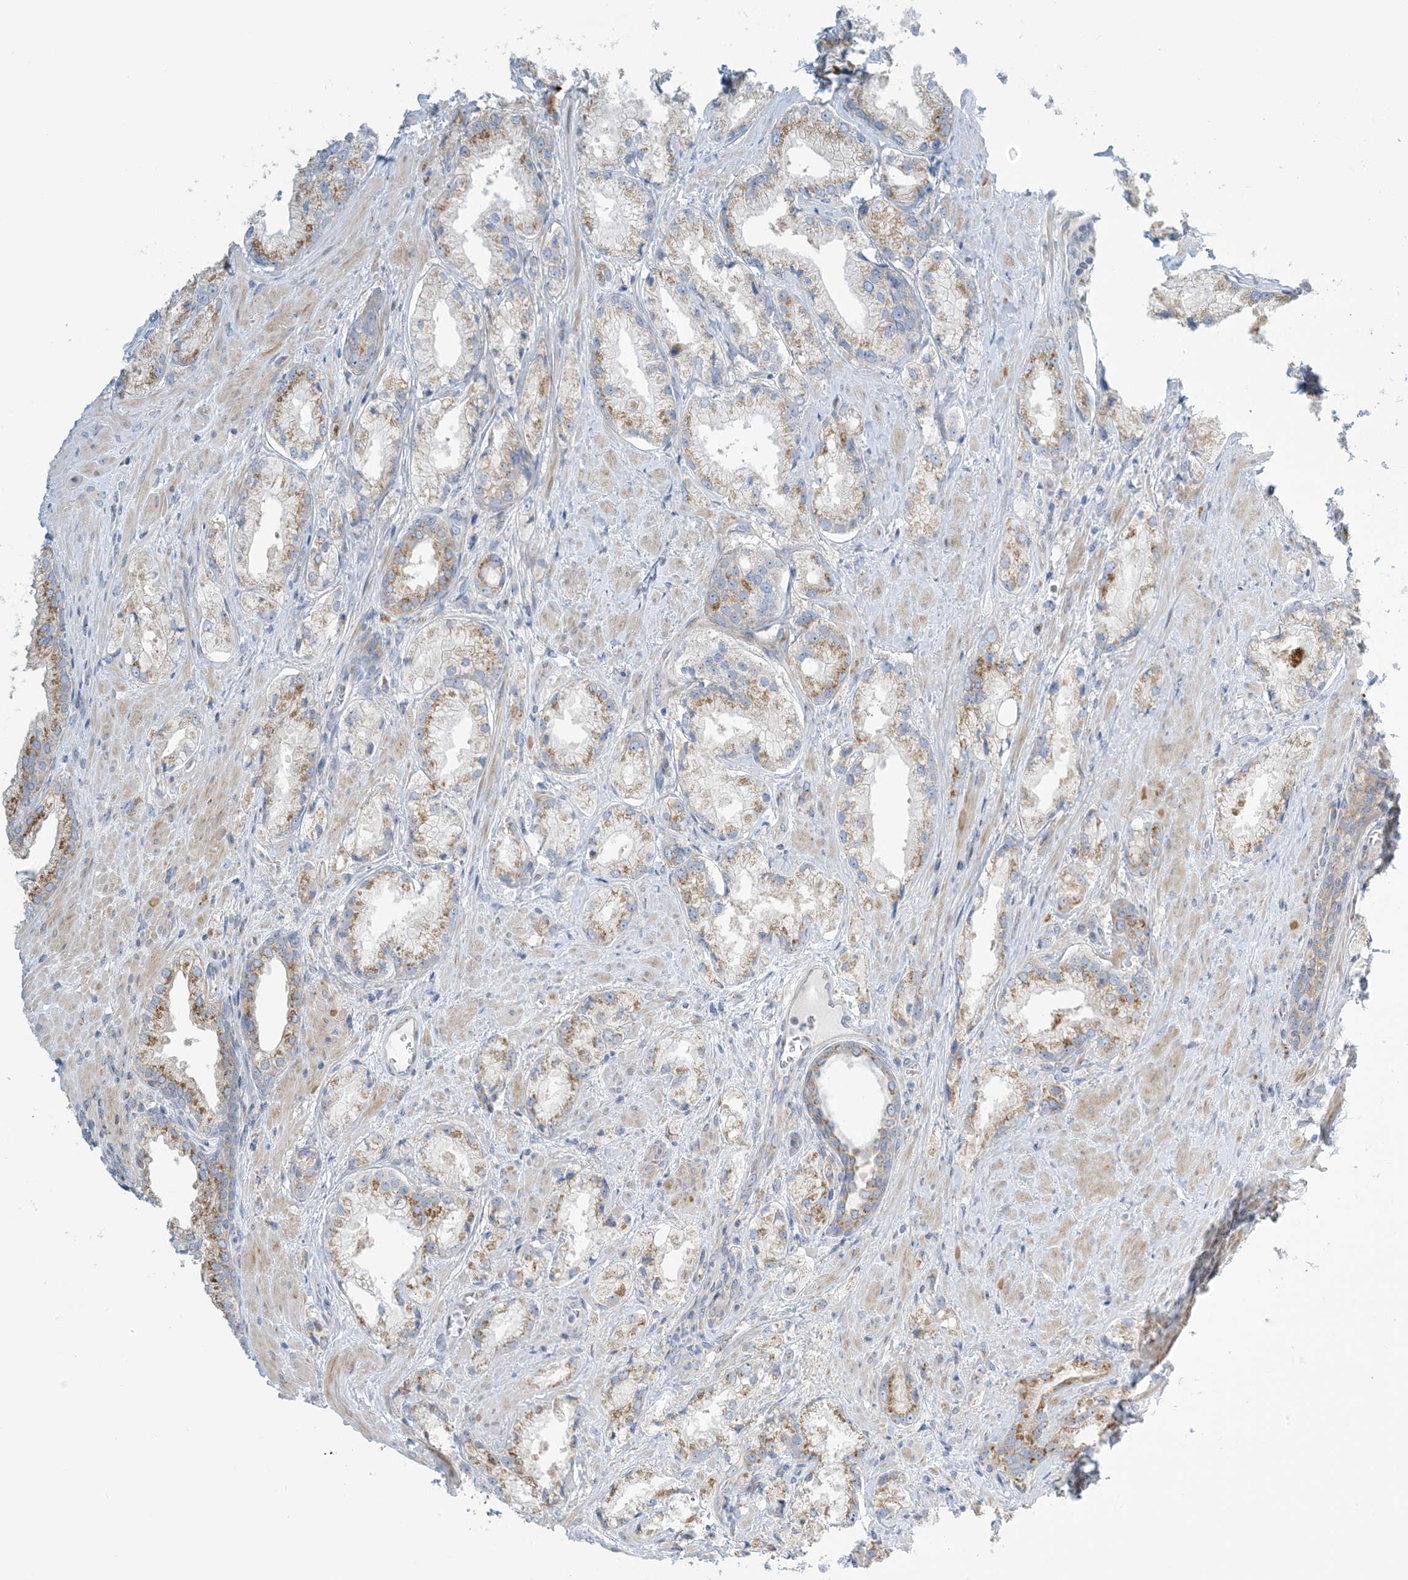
{"staining": {"intensity": "moderate", "quantity": ">75%", "location": "cytoplasmic/membranous"}, "tissue": "prostate cancer", "cell_type": "Tumor cells", "image_type": "cancer", "snomed": [{"axis": "morphology", "description": "Adenocarcinoma, Low grade"}, {"axis": "topography", "description": "Prostate"}], "caption": "Immunohistochemistry (DAB) staining of prostate cancer reveals moderate cytoplasmic/membranous protein positivity in about >75% of tumor cells. The staining was performed using DAB (3,3'-diaminobenzidine) to visualize the protein expression in brown, while the nuclei were stained in blue with hematoxylin (Magnification: 20x).", "gene": "AFTPH", "patient": {"sex": "male", "age": 67}}